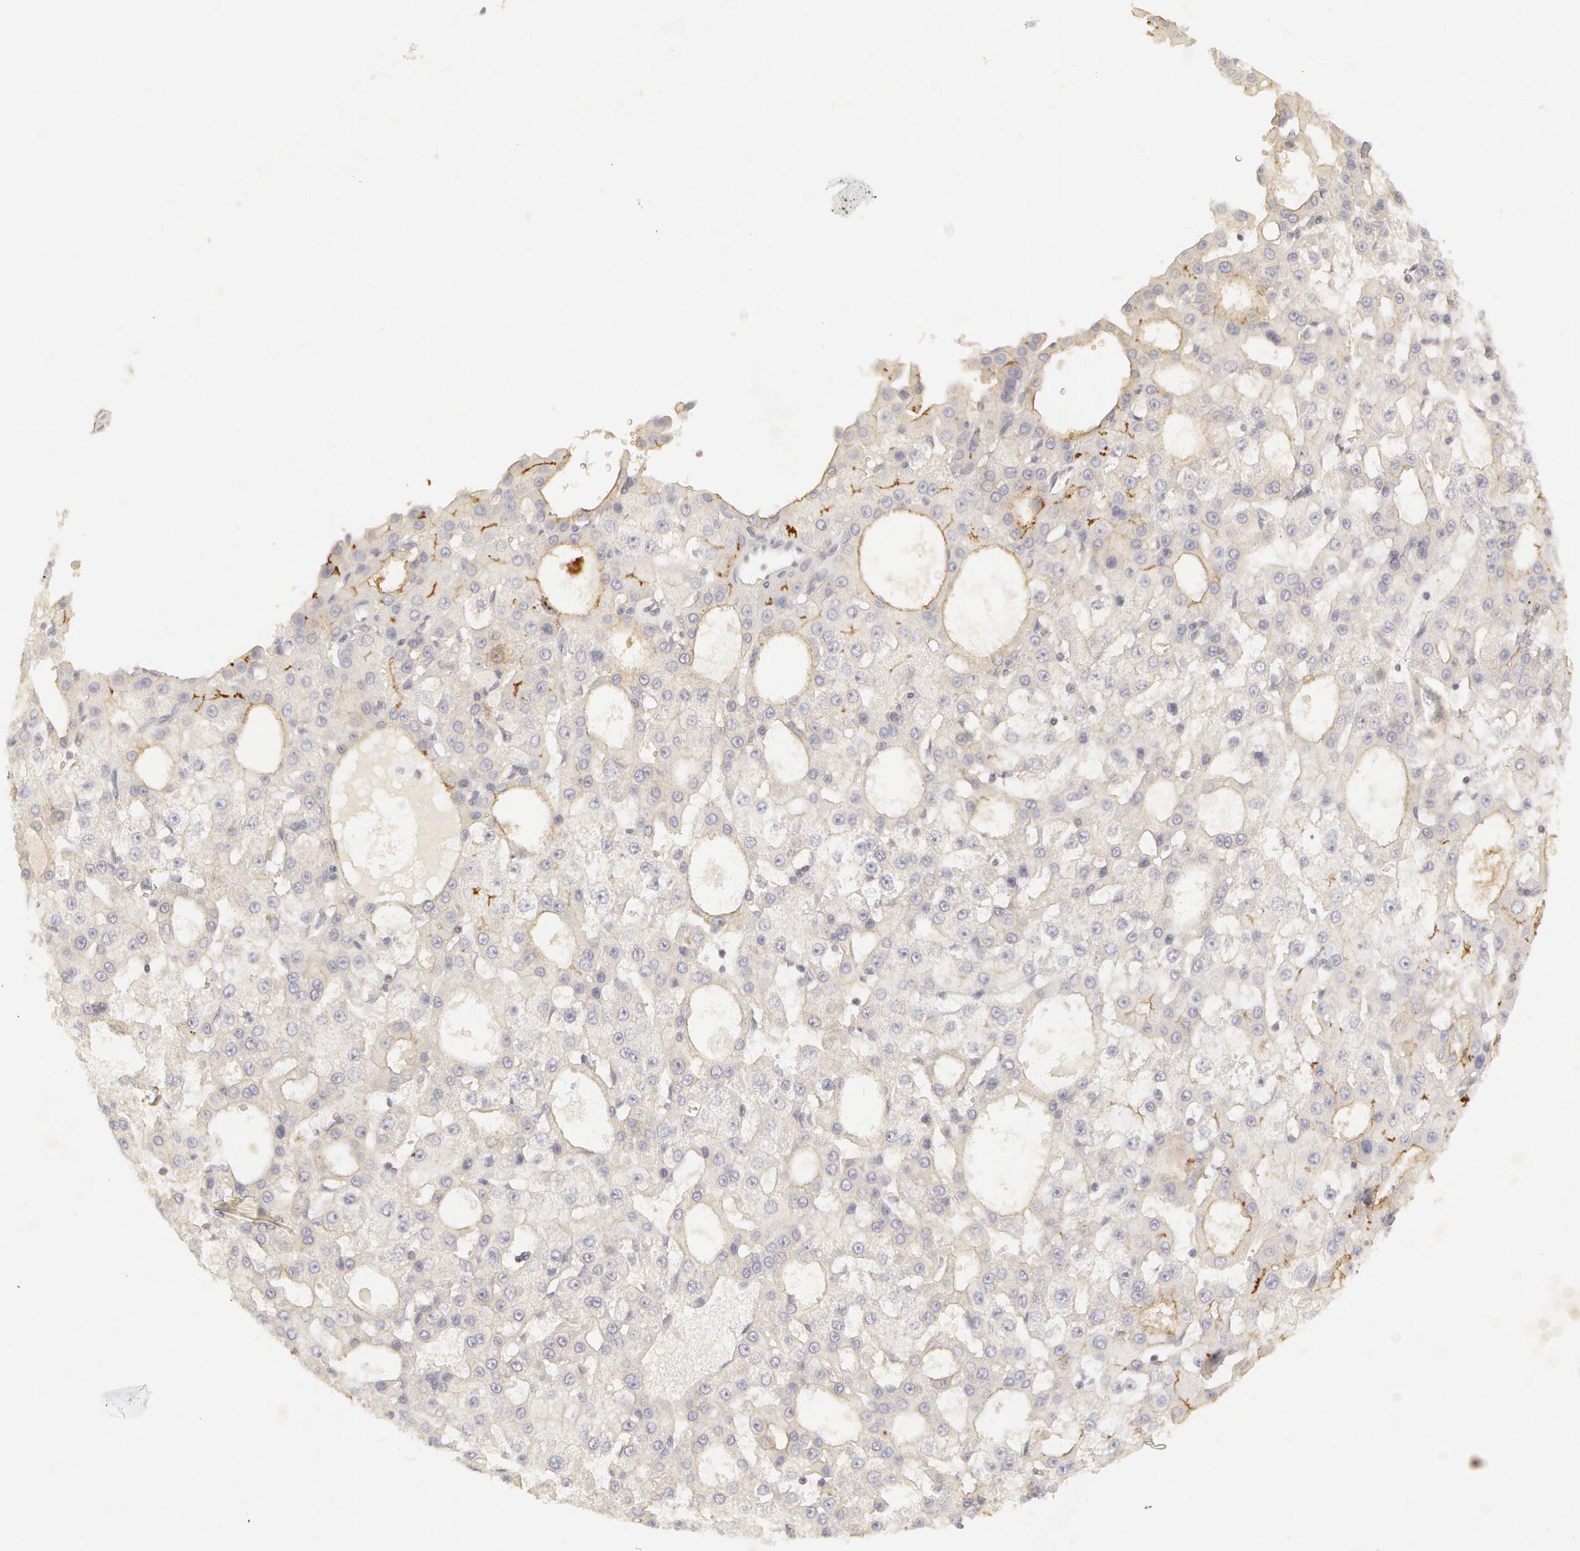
{"staining": {"intensity": "moderate", "quantity": "25%-75%", "location": "cytoplasmic/membranous"}, "tissue": "liver cancer", "cell_type": "Tumor cells", "image_type": "cancer", "snomed": [{"axis": "morphology", "description": "Carcinoma, Hepatocellular, NOS"}, {"axis": "topography", "description": "Liver"}], "caption": "Human liver cancer (hepatocellular carcinoma) stained with a protein marker exhibits moderate staining in tumor cells.", "gene": "ABCB1", "patient": {"sex": "male", "age": 47}}